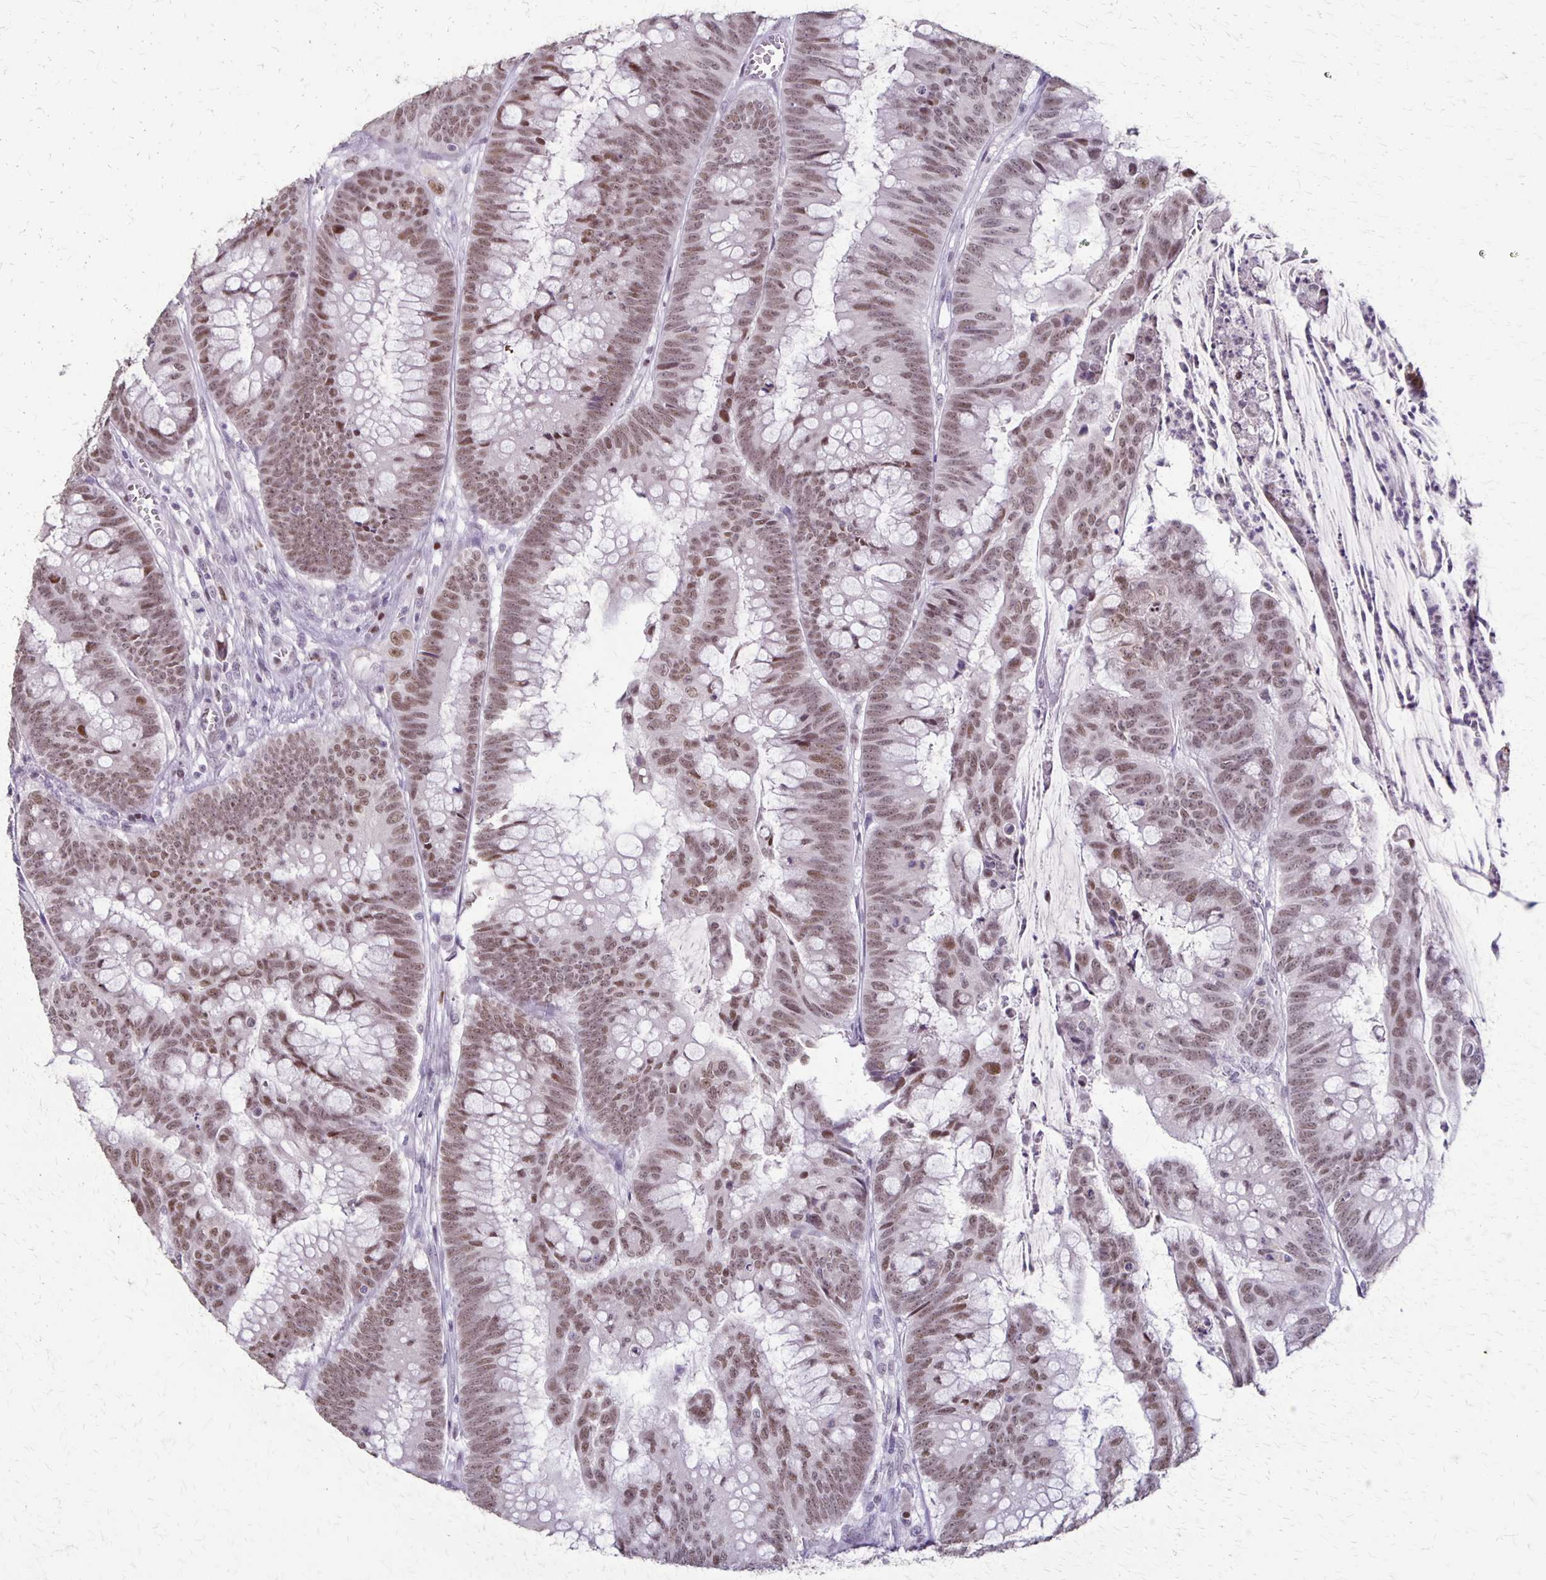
{"staining": {"intensity": "weak", "quantity": ">75%", "location": "nuclear"}, "tissue": "colorectal cancer", "cell_type": "Tumor cells", "image_type": "cancer", "snomed": [{"axis": "morphology", "description": "Adenocarcinoma, NOS"}, {"axis": "topography", "description": "Colon"}], "caption": "Immunohistochemistry staining of adenocarcinoma (colorectal), which reveals low levels of weak nuclear expression in approximately >75% of tumor cells indicating weak nuclear protein staining. The staining was performed using DAB (brown) for protein detection and nuclei were counterstained in hematoxylin (blue).", "gene": "SLC35E2B", "patient": {"sex": "male", "age": 62}}